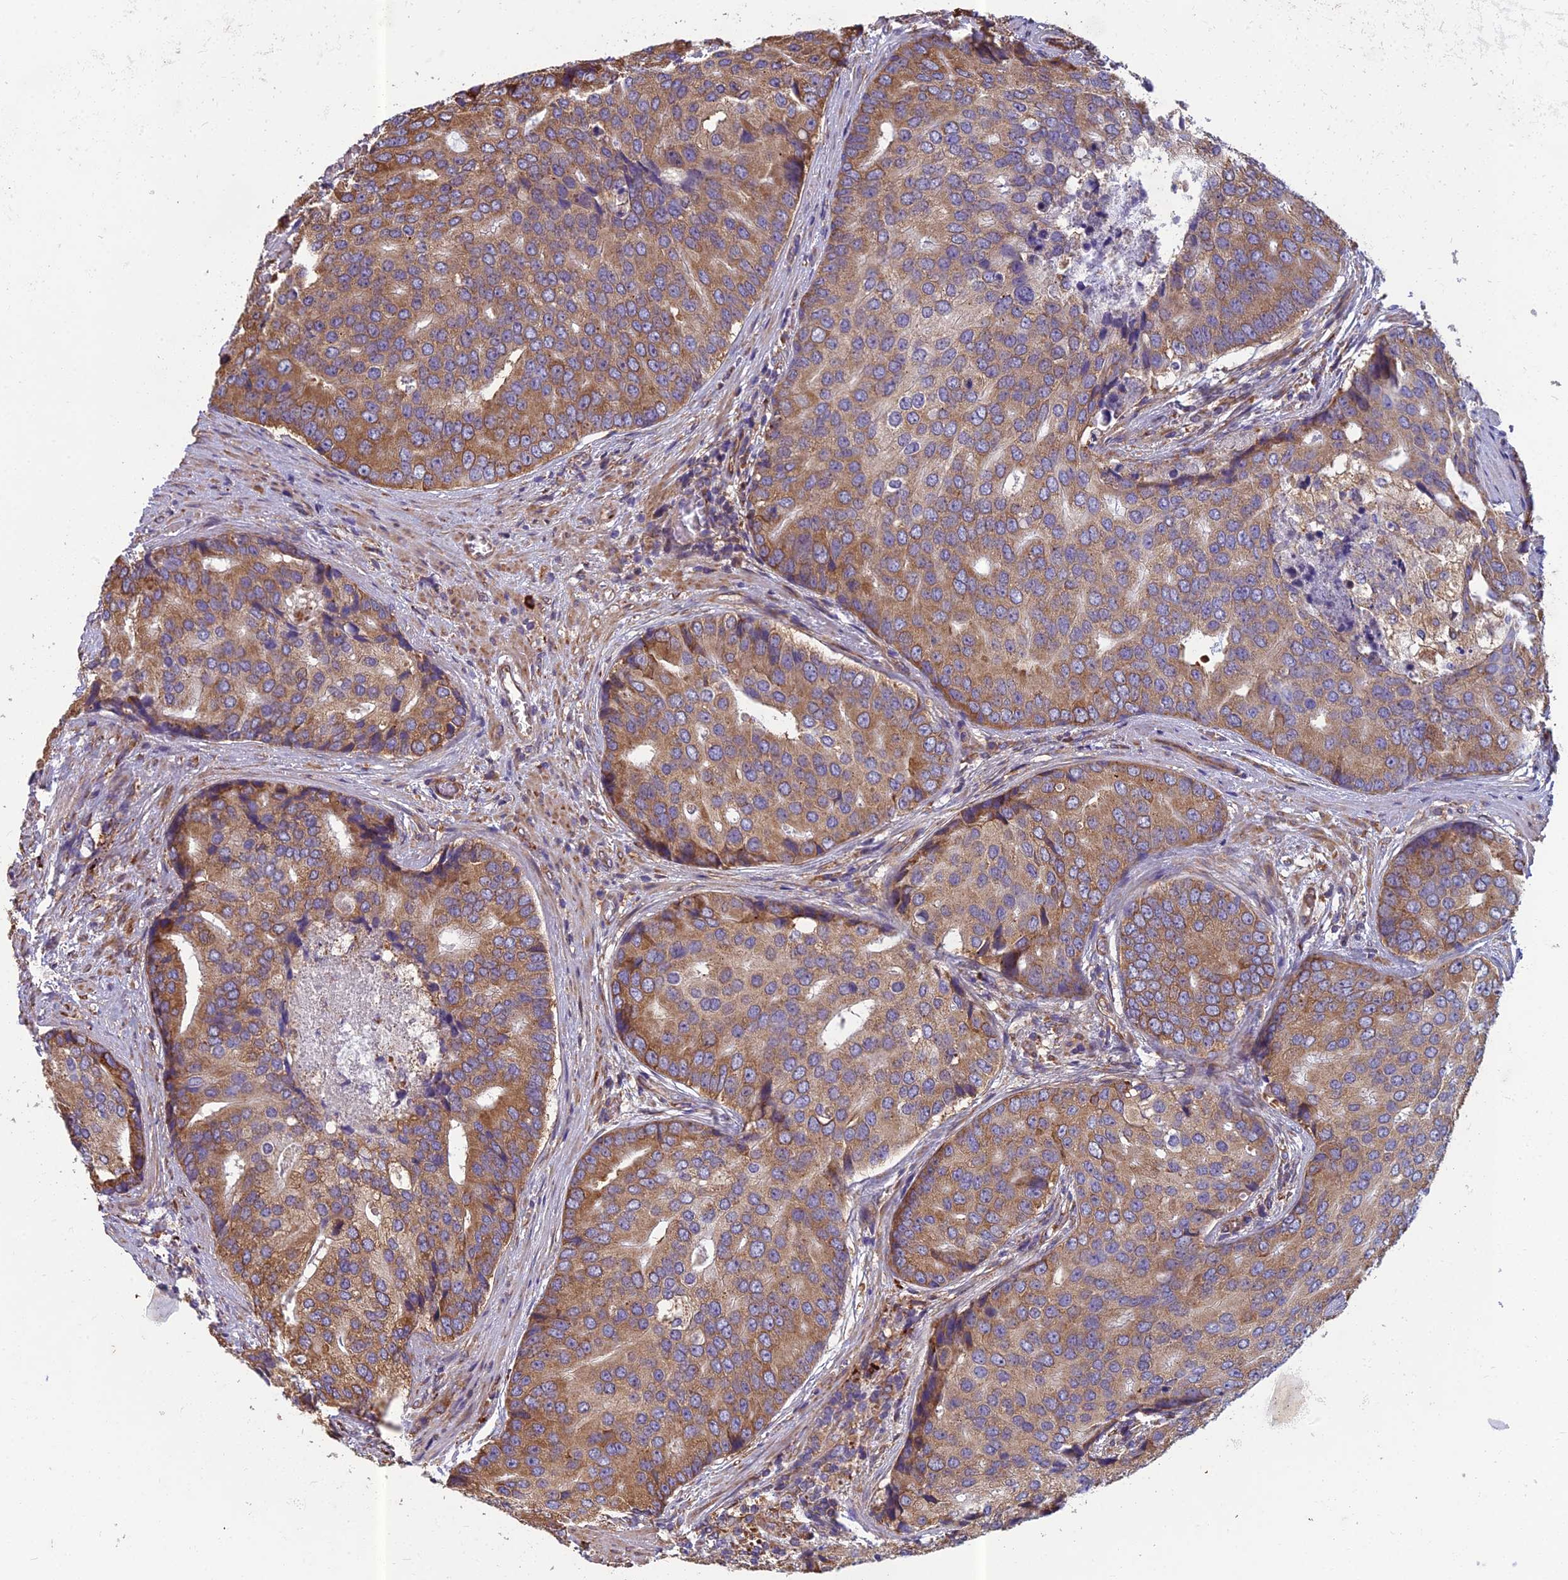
{"staining": {"intensity": "moderate", "quantity": ">75%", "location": "cytoplasmic/membranous"}, "tissue": "prostate cancer", "cell_type": "Tumor cells", "image_type": "cancer", "snomed": [{"axis": "morphology", "description": "Adenocarcinoma, High grade"}, {"axis": "topography", "description": "Prostate"}], "caption": "This photomicrograph displays immunohistochemistry staining of prostate cancer (adenocarcinoma (high-grade)), with medium moderate cytoplasmic/membranous expression in about >75% of tumor cells.", "gene": "SPDL1", "patient": {"sex": "male", "age": 62}}